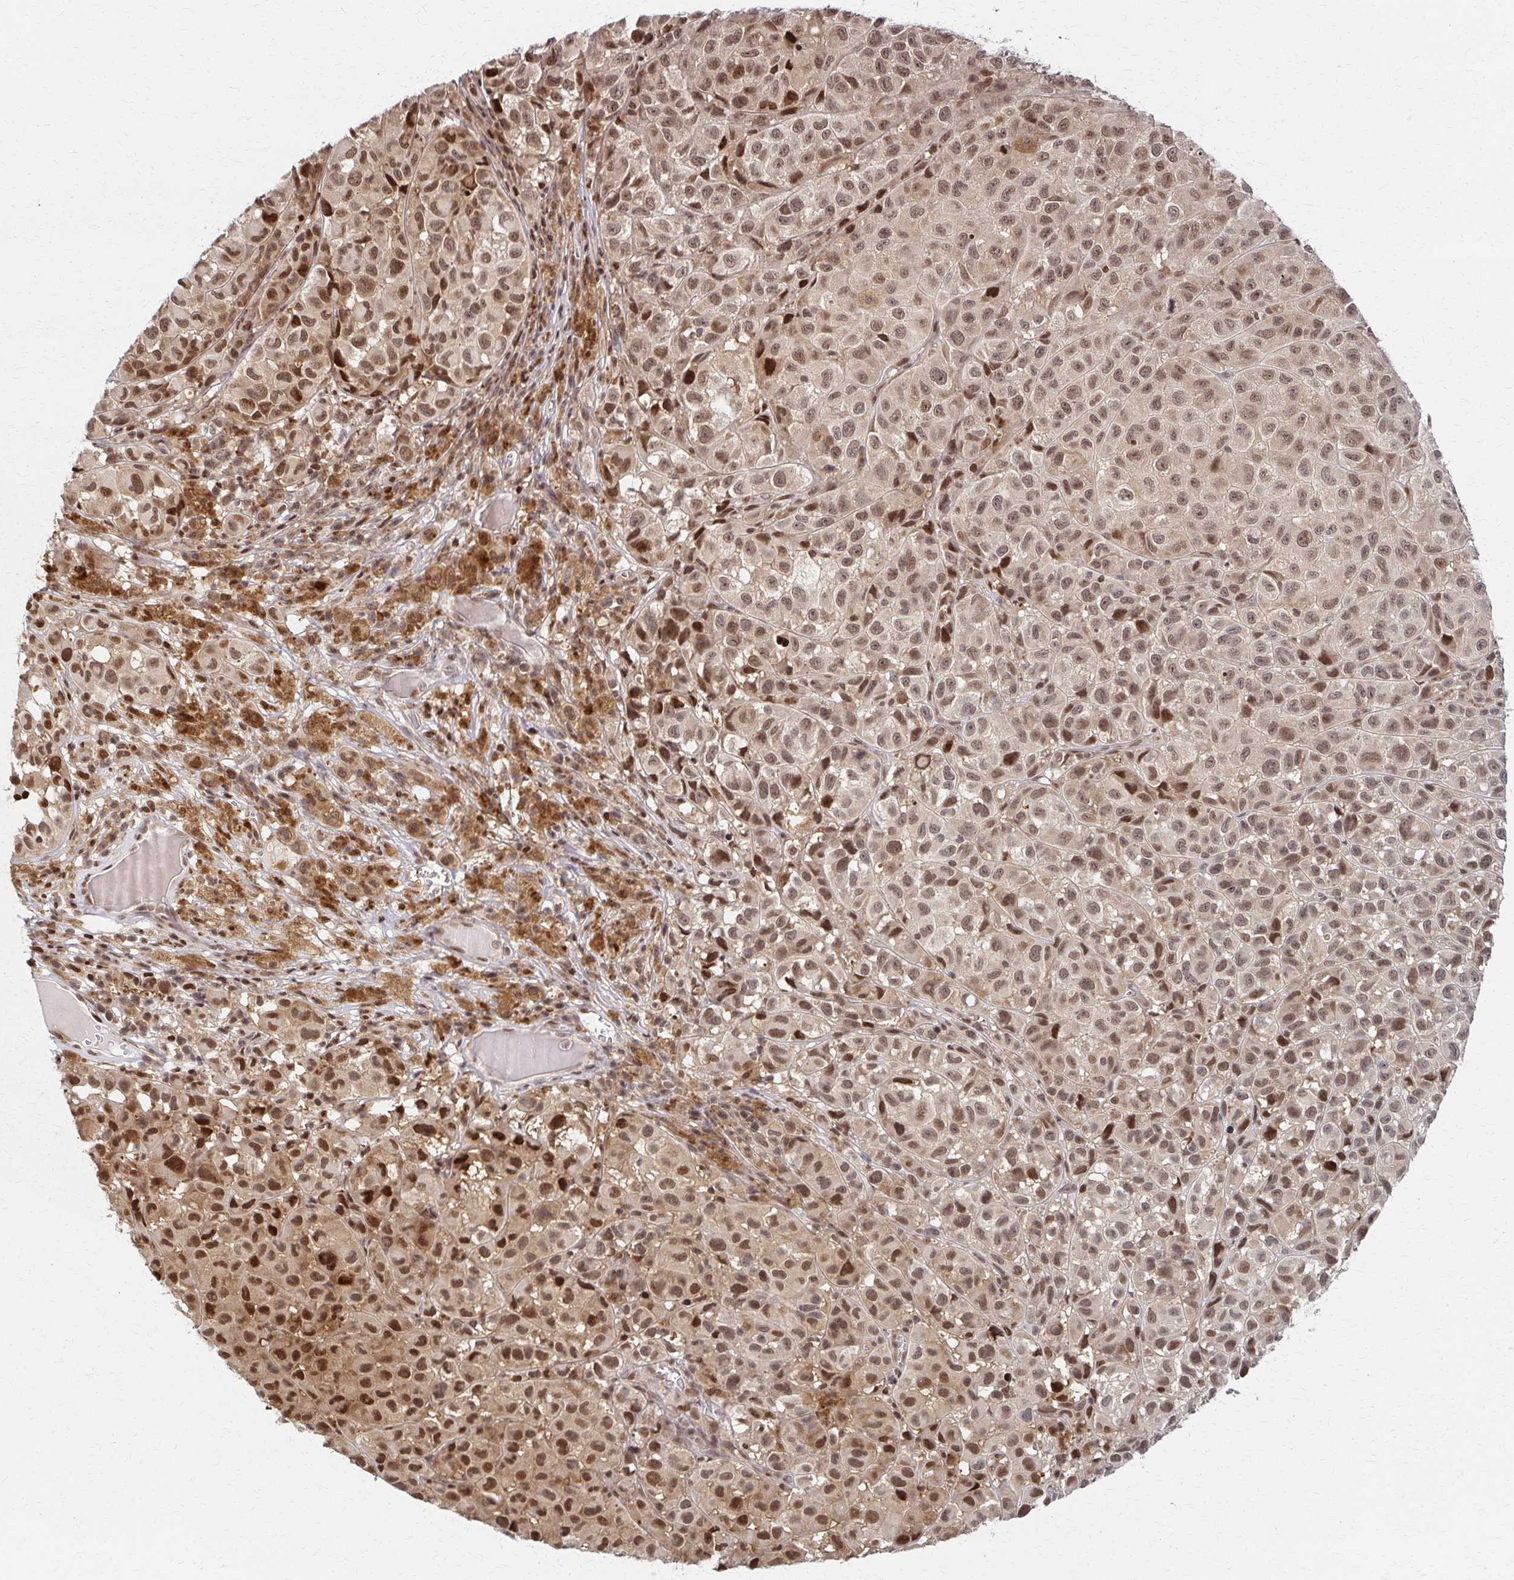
{"staining": {"intensity": "strong", "quantity": "25%-75%", "location": "nuclear"}, "tissue": "melanoma", "cell_type": "Tumor cells", "image_type": "cancer", "snomed": [{"axis": "morphology", "description": "Malignant melanoma, NOS"}, {"axis": "topography", "description": "Skin"}], "caption": "About 25%-75% of tumor cells in melanoma reveal strong nuclear protein positivity as visualized by brown immunohistochemical staining.", "gene": "PSMD7", "patient": {"sex": "male", "age": 93}}